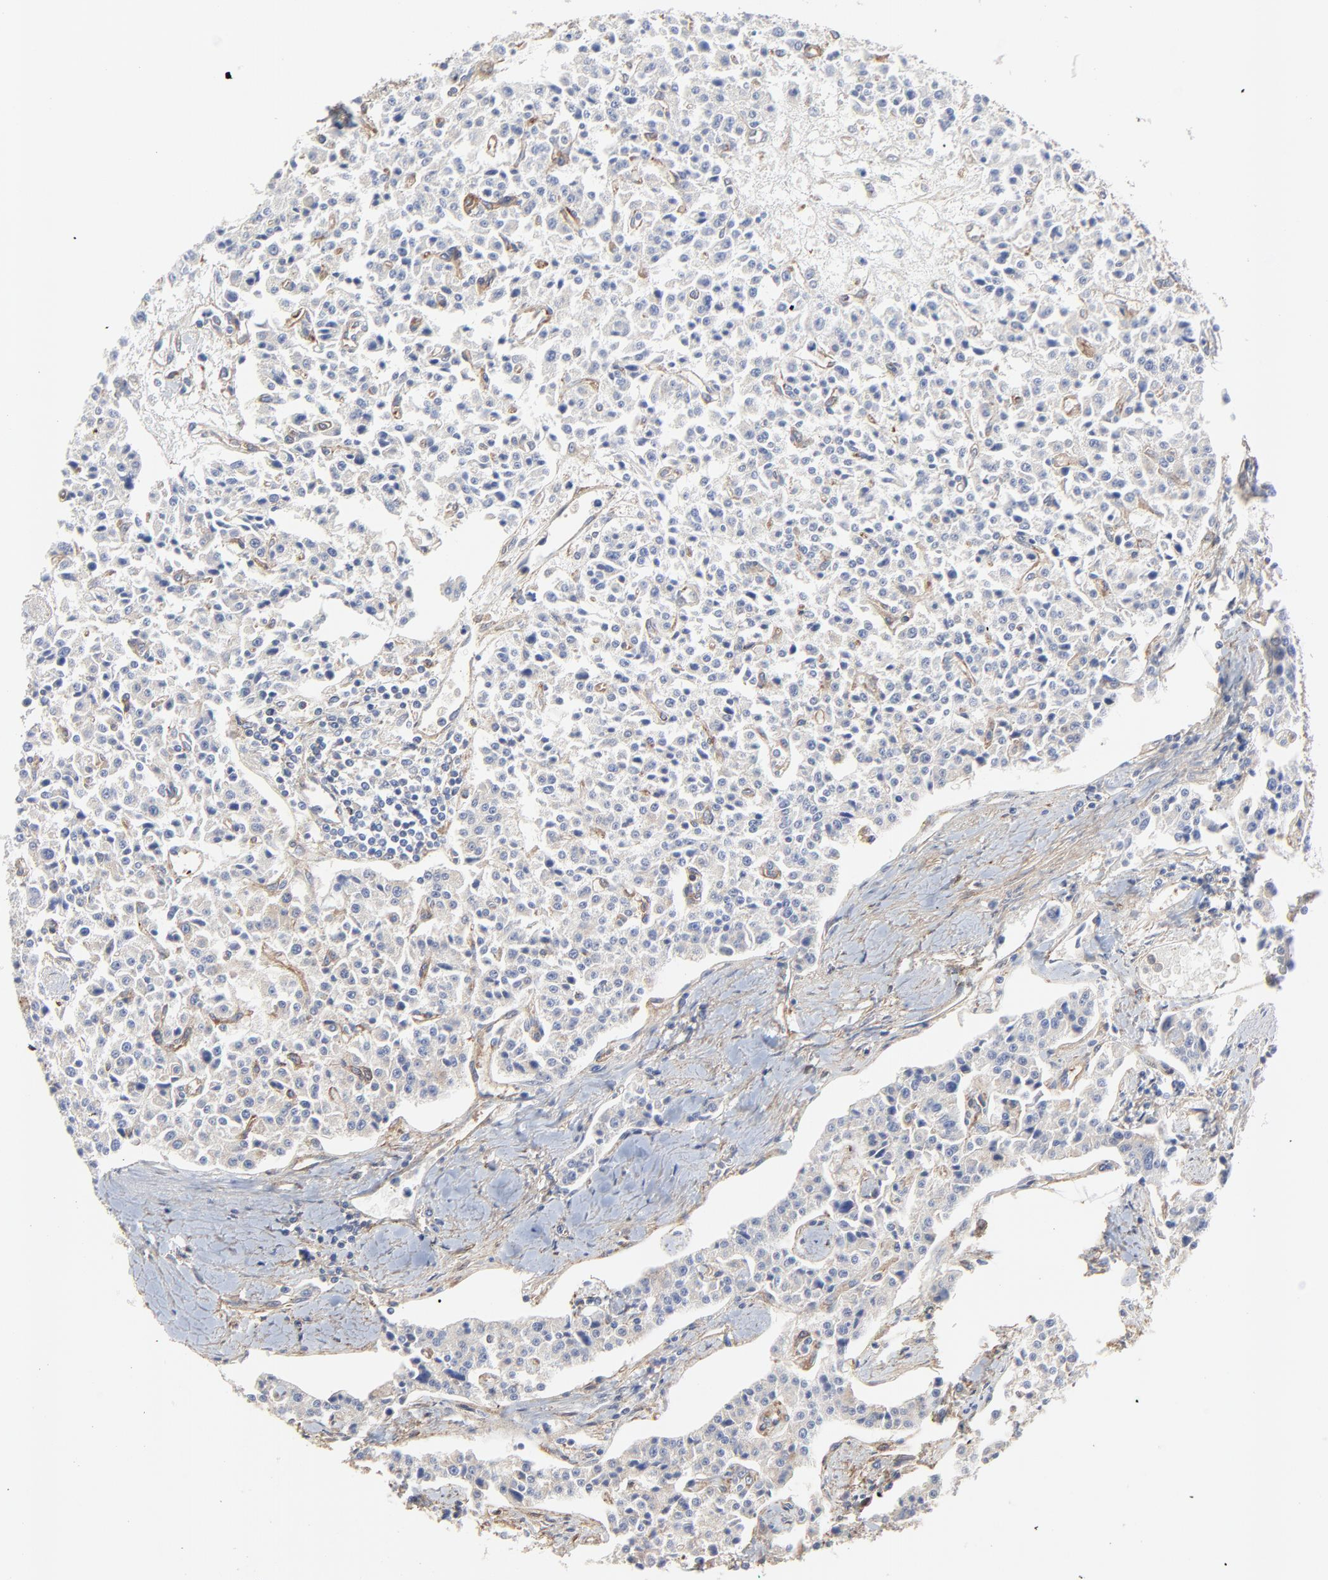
{"staining": {"intensity": "weak", "quantity": "<25%", "location": "cytoplasmic/membranous"}, "tissue": "carcinoid", "cell_type": "Tumor cells", "image_type": "cancer", "snomed": [{"axis": "morphology", "description": "Carcinoid, malignant, NOS"}, {"axis": "topography", "description": "Stomach"}], "caption": "Immunohistochemistry histopathology image of carcinoid stained for a protein (brown), which displays no positivity in tumor cells.", "gene": "NXF3", "patient": {"sex": "female", "age": 76}}